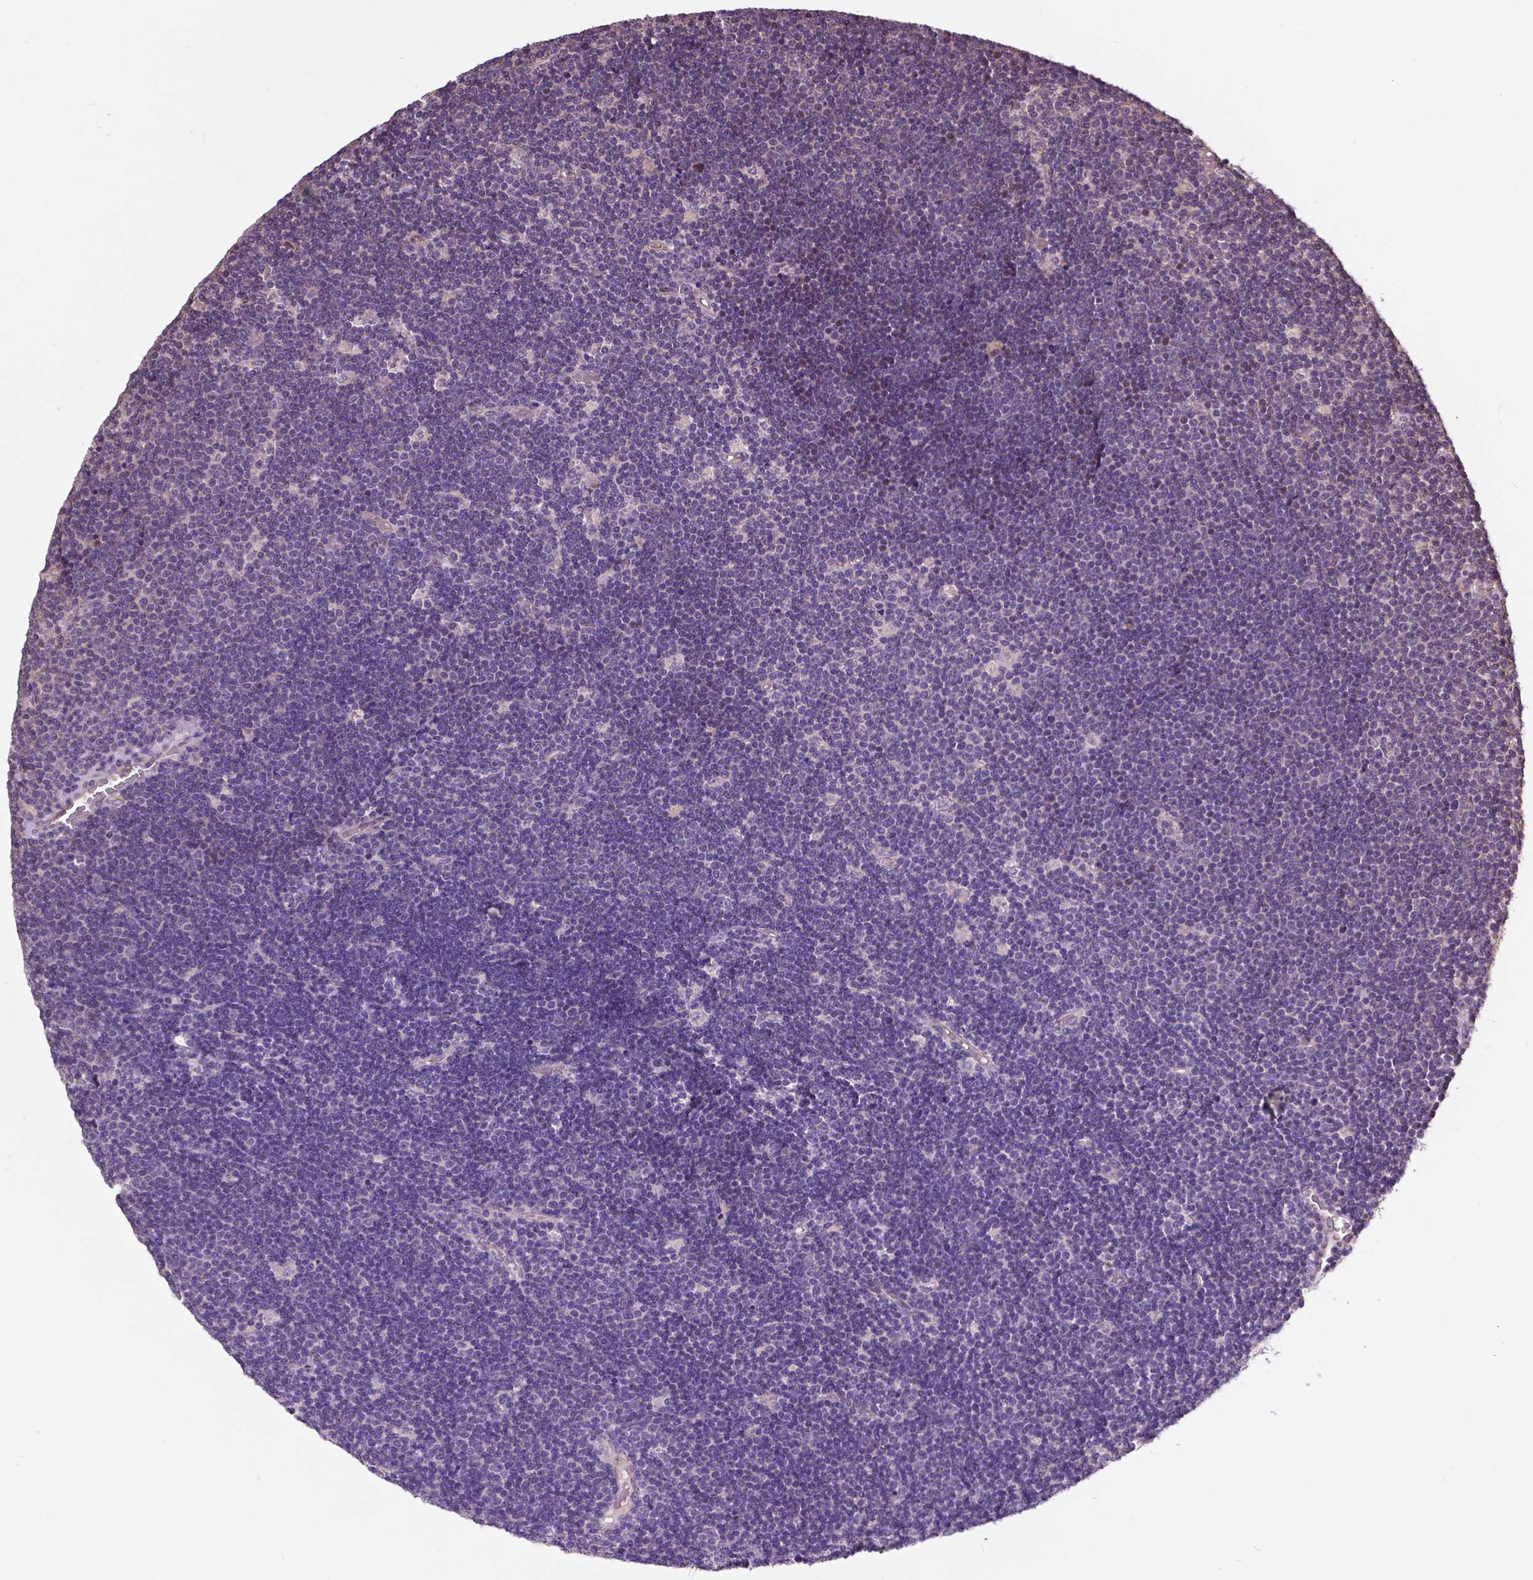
{"staining": {"intensity": "negative", "quantity": "none", "location": "none"}, "tissue": "lymphoma", "cell_type": "Tumor cells", "image_type": "cancer", "snomed": [{"axis": "morphology", "description": "Malignant lymphoma, non-Hodgkin's type, Low grade"}, {"axis": "topography", "description": "Brain"}], "caption": "Immunohistochemistry of human lymphoma reveals no positivity in tumor cells.", "gene": "AP1S3", "patient": {"sex": "female", "age": 66}}